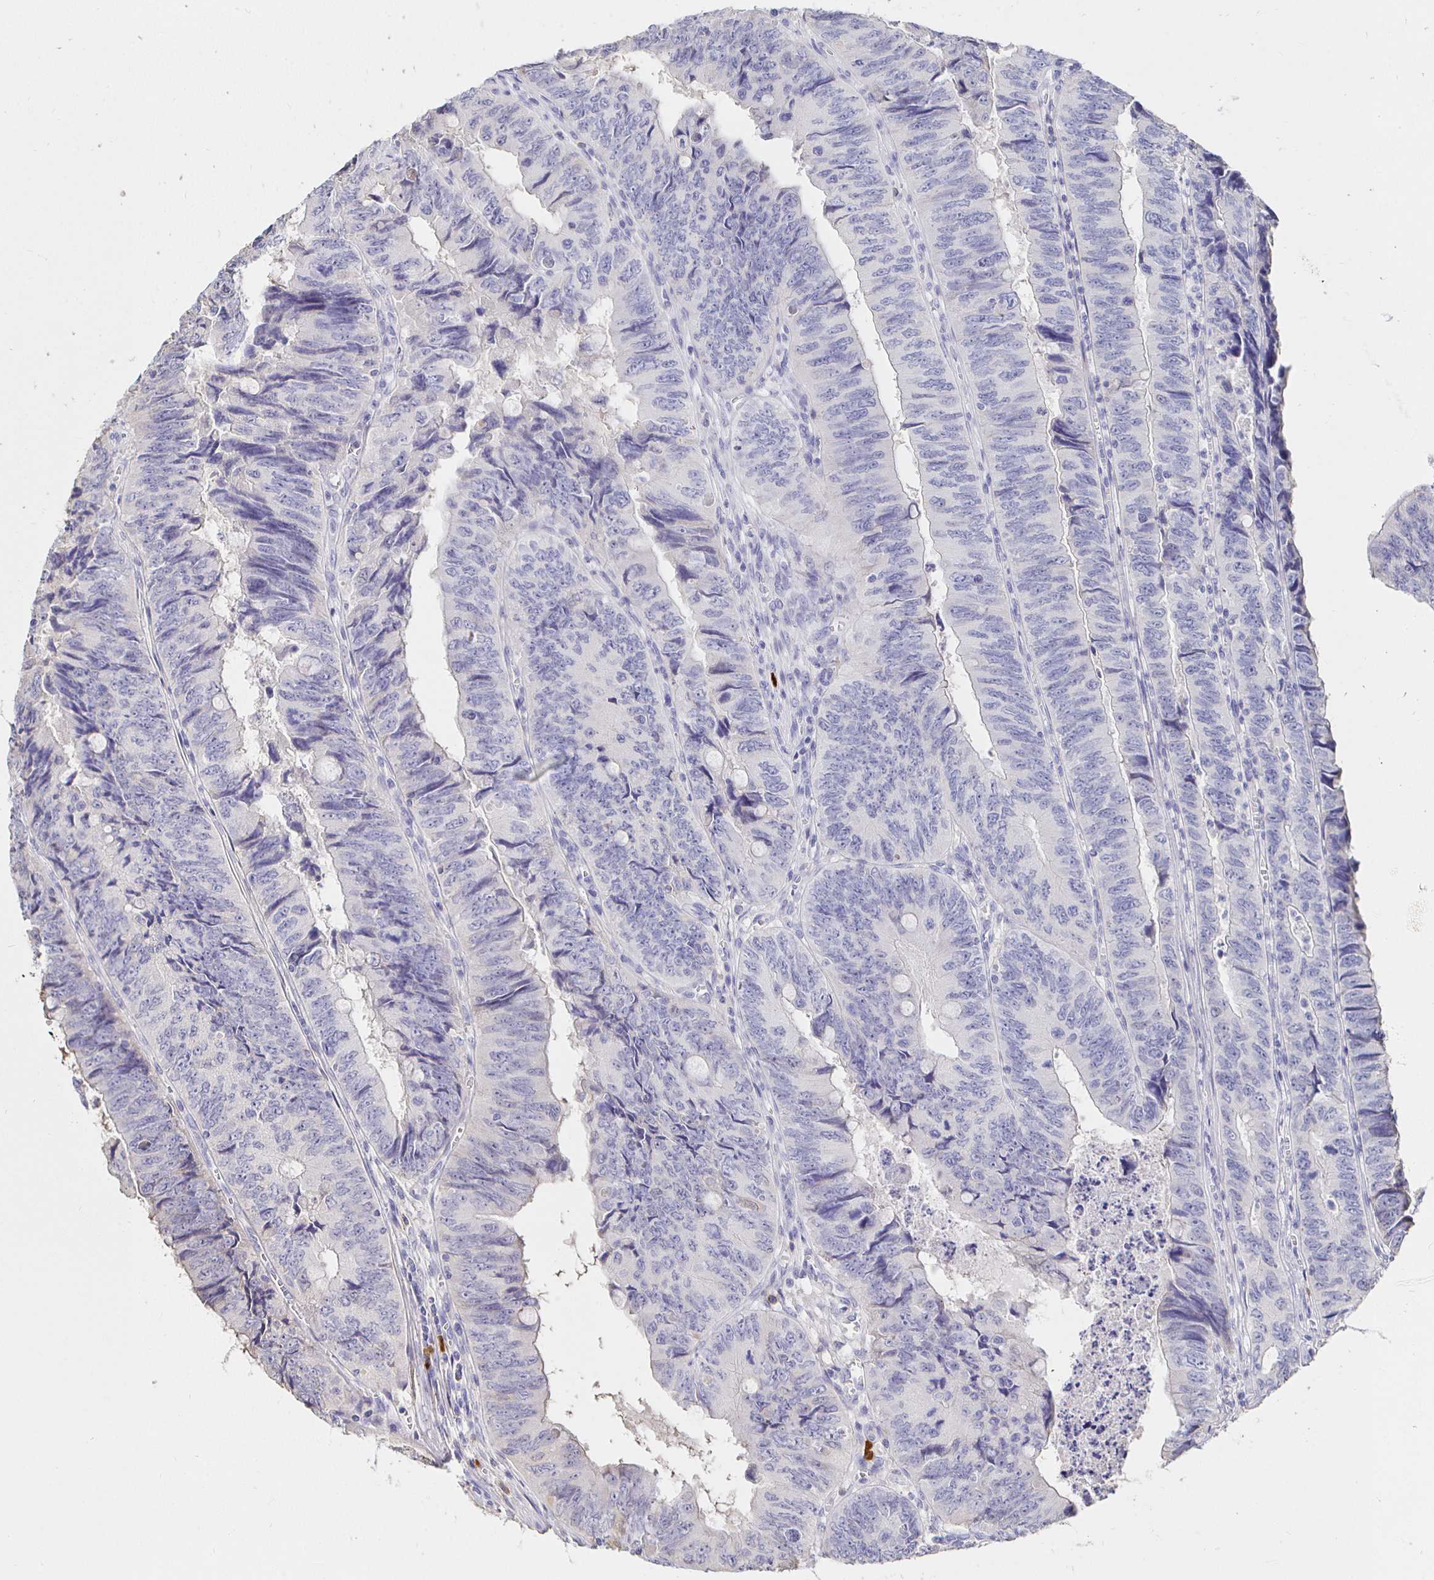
{"staining": {"intensity": "negative", "quantity": "none", "location": "none"}, "tissue": "colorectal cancer", "cell_type": "Tumor cells", "image_type": "cancer", "snomed": [{"axis": "morphology", "description": "Adenocarcinoma, NOS"}, {"axis": "topography", "description": "Colon"}], "caption": "The image exhibits no significant expression in tumor cells of adenocarcinoma (colorectal). (Stains: DAB IHC with hematoxylin counter stain, Microscopy: brightfield microscopy at high magnification).", "gene": "CXCR3", "patient": {"sex": "female", "age": 84}}